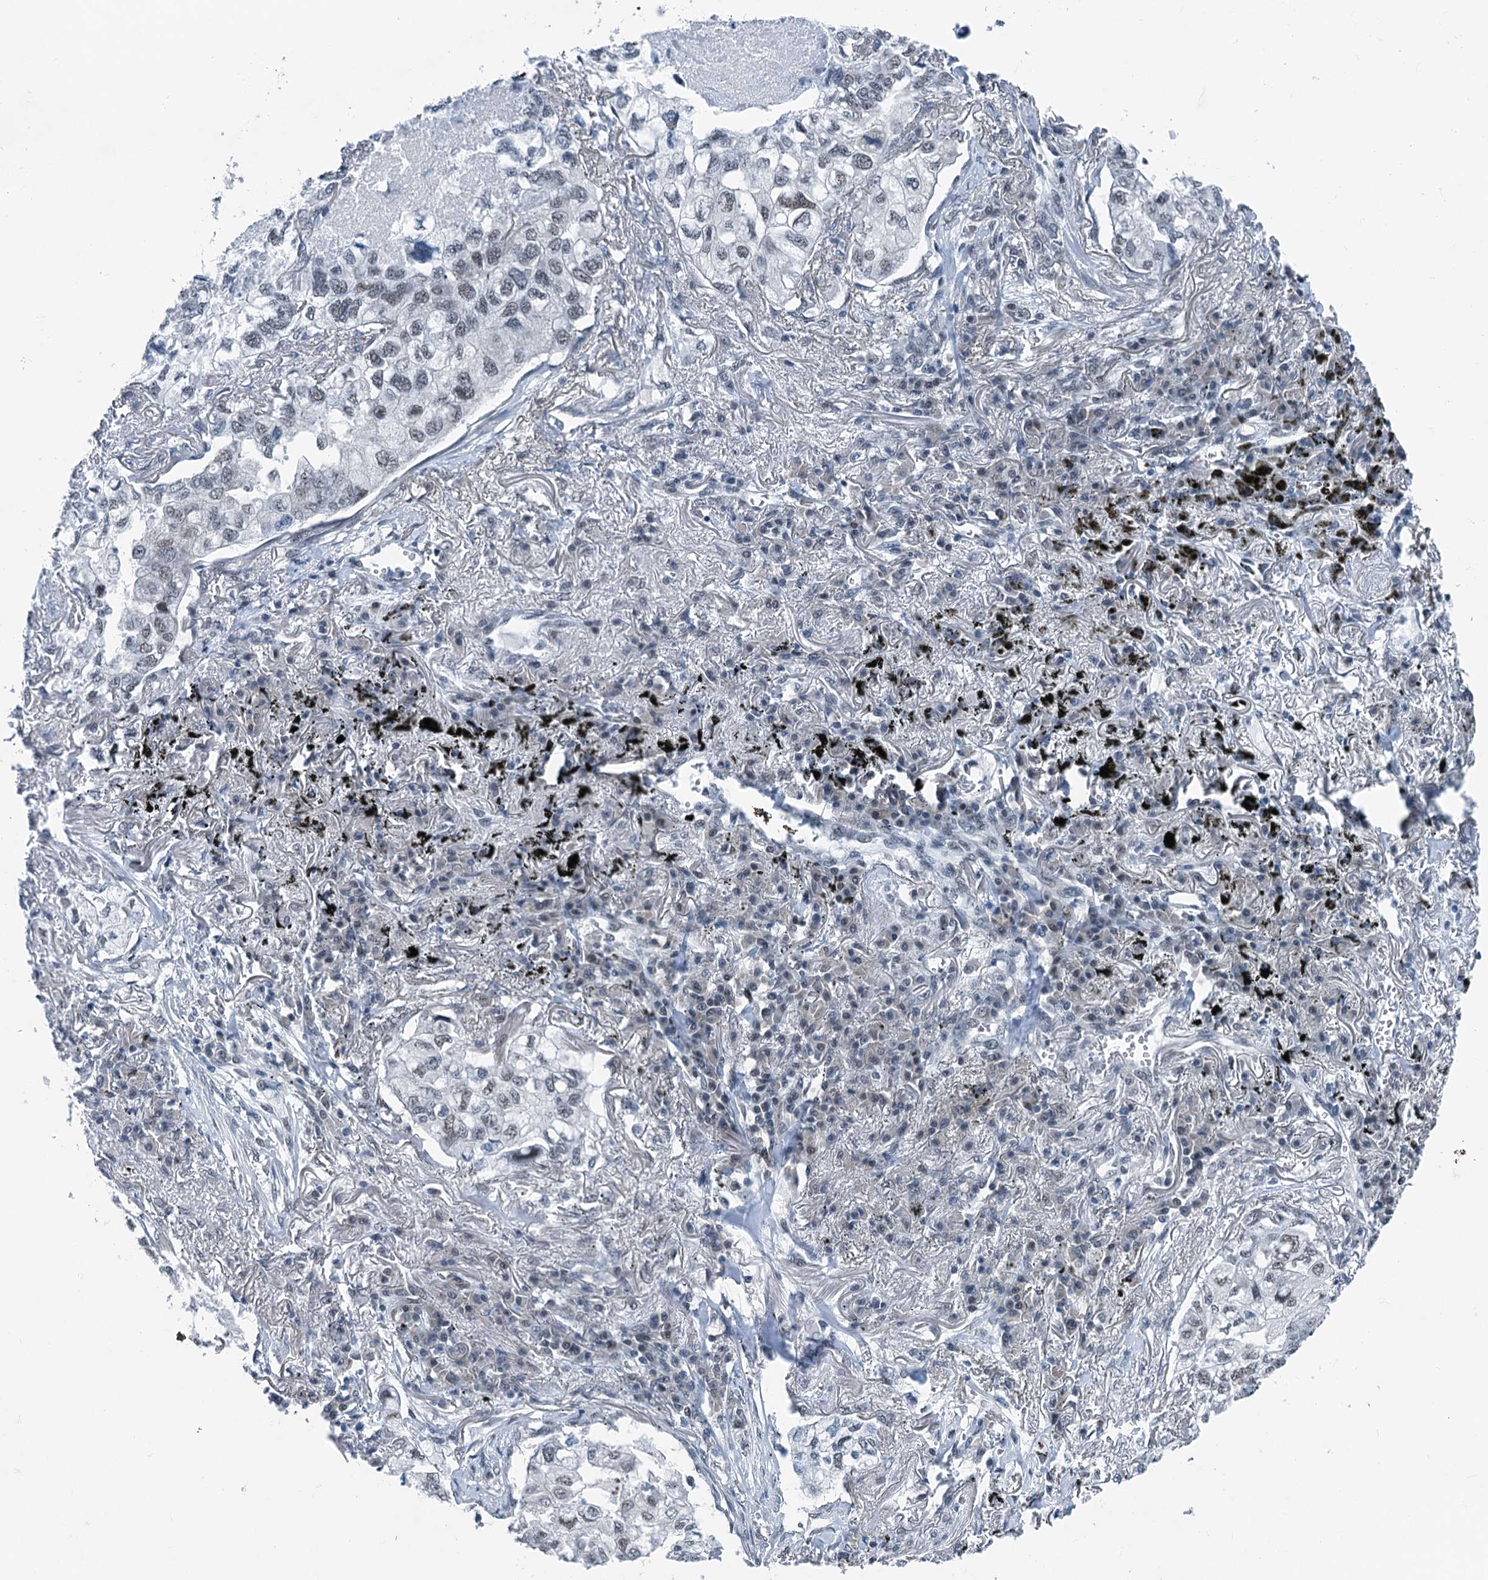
{"staining": {"intensity": "weak", "quantity": "<25%", "location": "nuclear"}, "tissue": "lung cancer", "cell_type": "Tumor cells", "image_type": "cancer", "snomed": [{"axis": "morphology", "description": "Adenocarcinoma, NOS"}, {"axis": "topography", "description": "Lung"}], "caption": "There is no significant staining in tumor cells of adenocarcinoma (lung).", "gene": "TRPT1", "patient": {"sex": "male", "age": 65}}